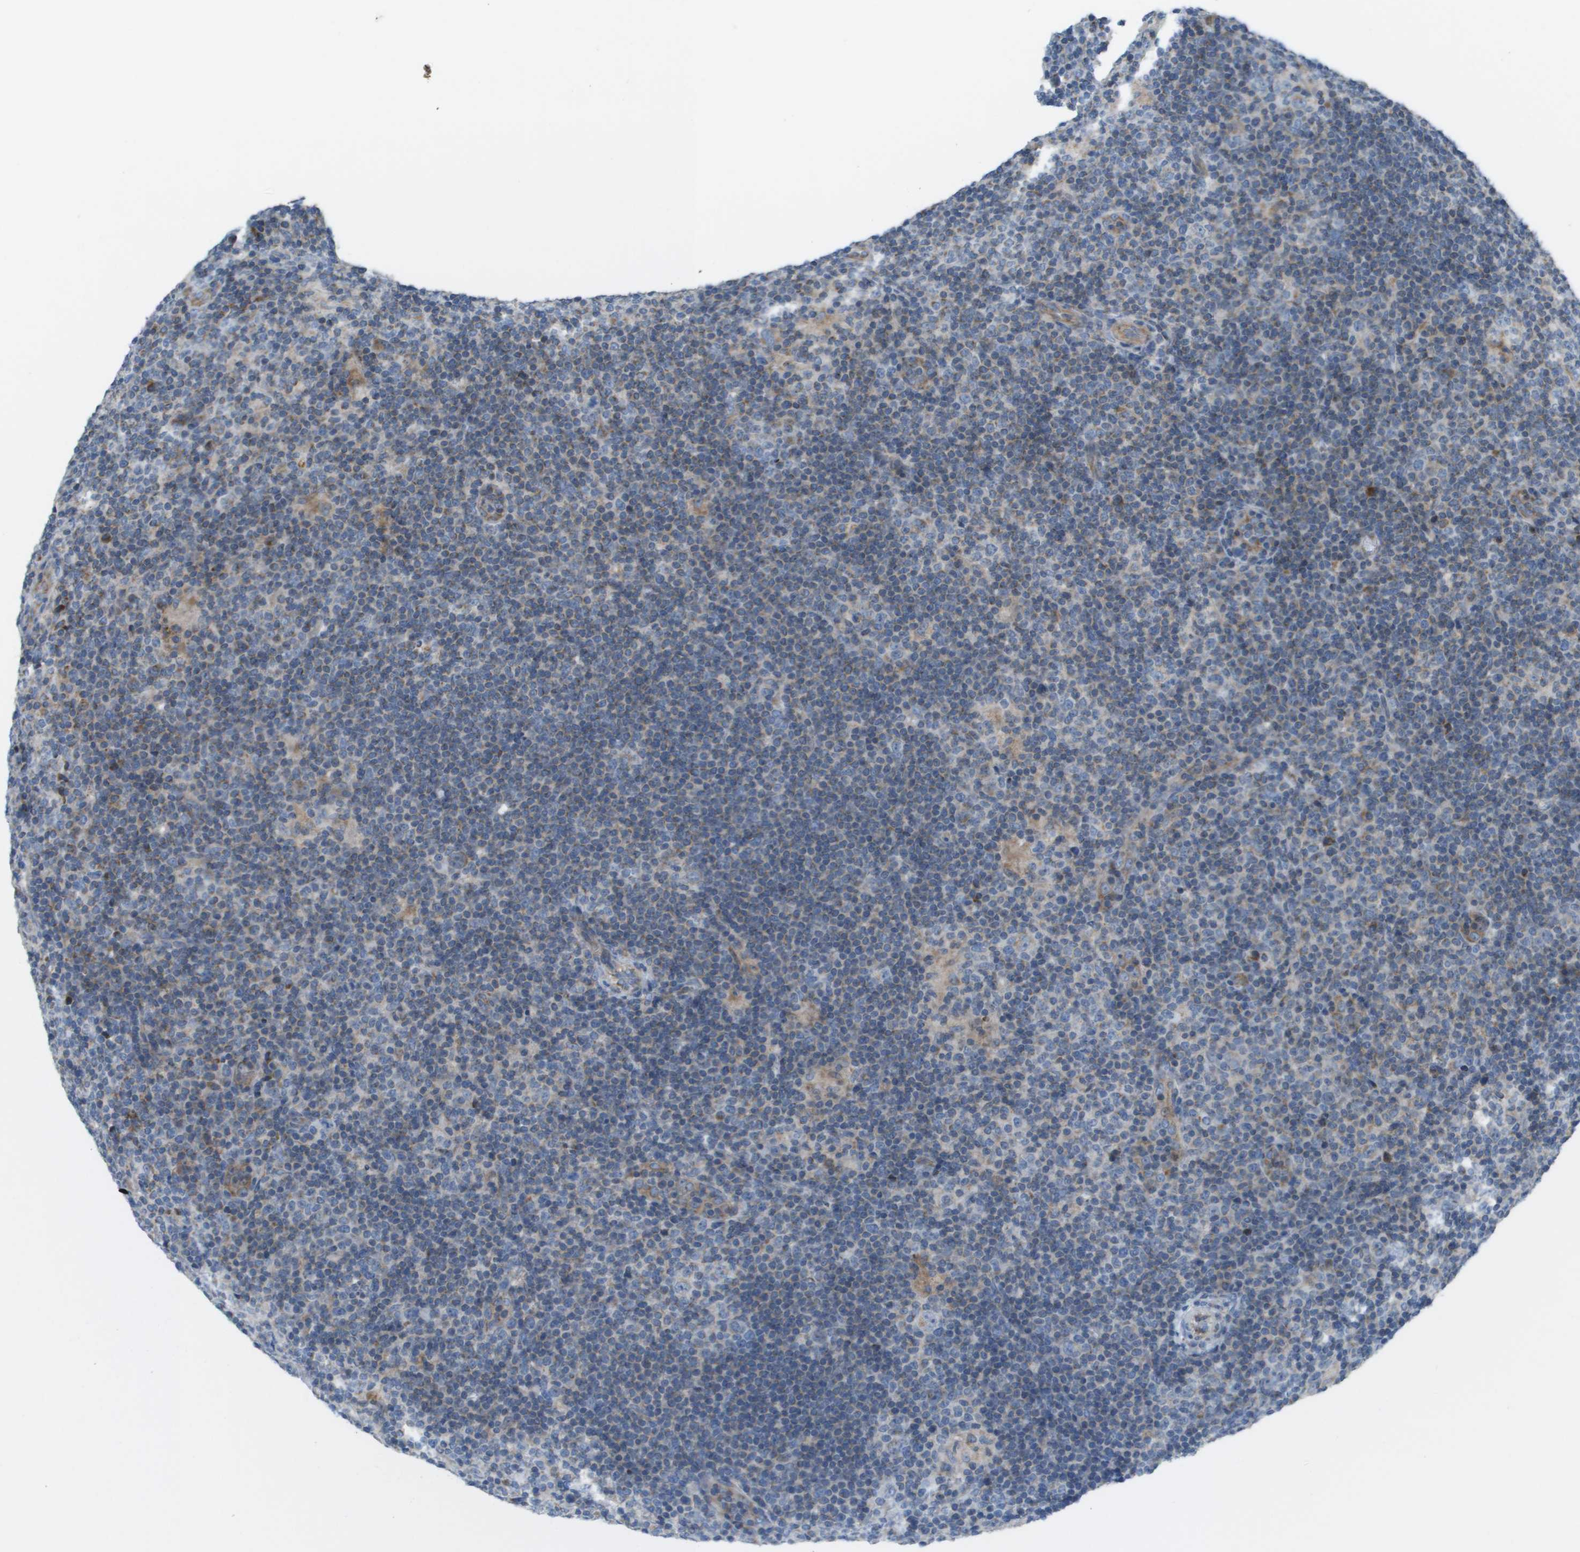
{"staining": {"intensity": "weak", "quantity": "<25%", "location": "cytoplasmic/membranous"}, "tissue": "lymphoma", "cell_type": "Tumor cells", "image_type": "cancer", "snomed": [{"axis": "morphology", "description": "Hodgkin's disease, NOS"}, {"axis": "topography", "description": "Lymph node"}], "caption": "The micrograph reveals no staining of tumor cells in Hodgkin's disease.", "gene": "GALNT6", "patient": {"sex": "female", "age": 57}}